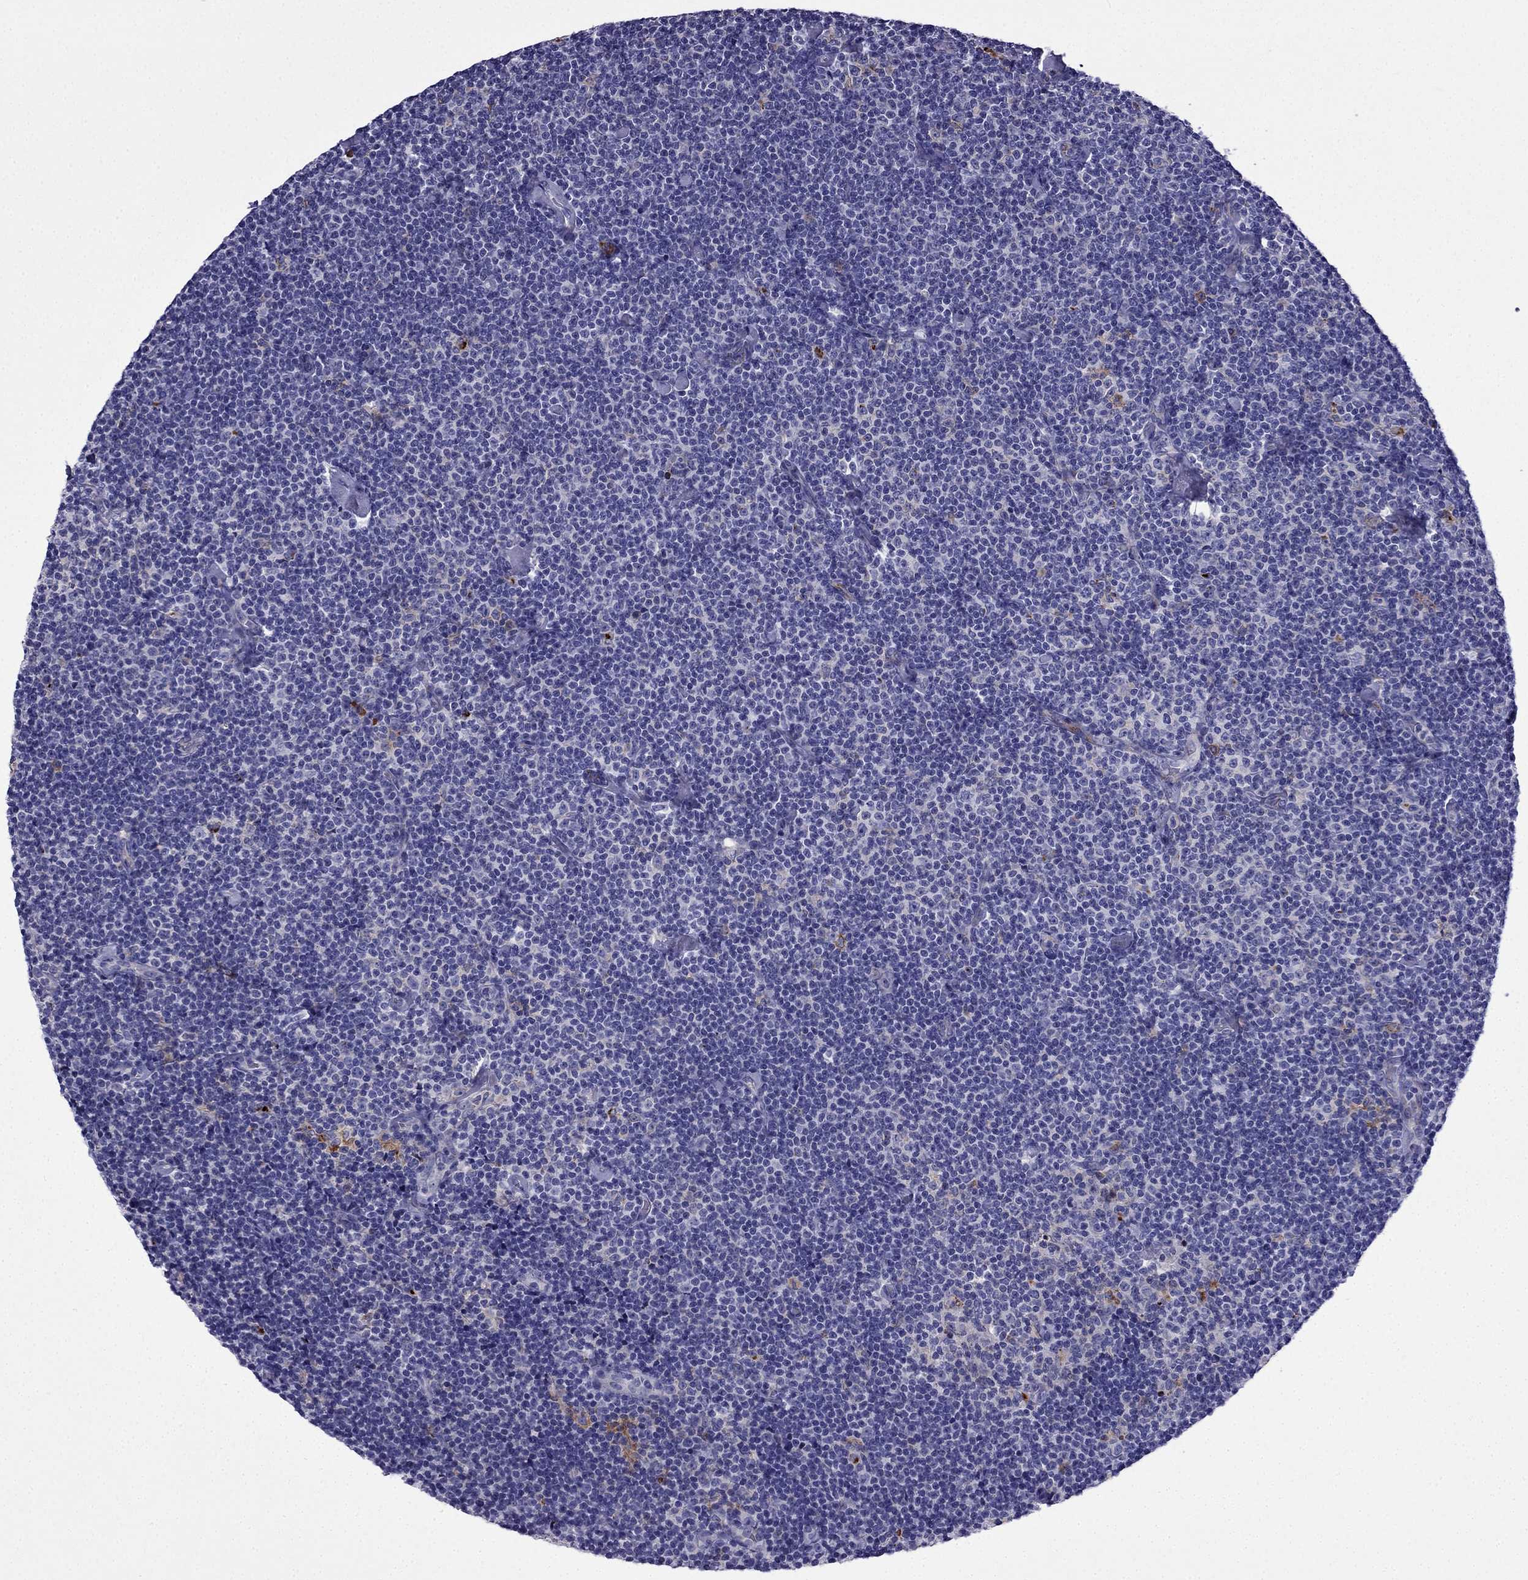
{"staining": {"intensity": "negative", "quantity": "none", "location": "none"}, "tissue": "lymphoma", "cell_type": "Tumor cells", "image_type": "cancer", "snomed": [{"axis": "morphology", "description": "Malignant lymphoma, non-Hodgkin's type, Low grade"}, {"axis": "topography", "description": "Lymph node"}], "caption": "Tumor cells show no significant staining in malignant lymphoma, non-Hodgkin's type (low-grade).", "gene": "TSSK4", "patient": {"sex": "male", "age": 81}}